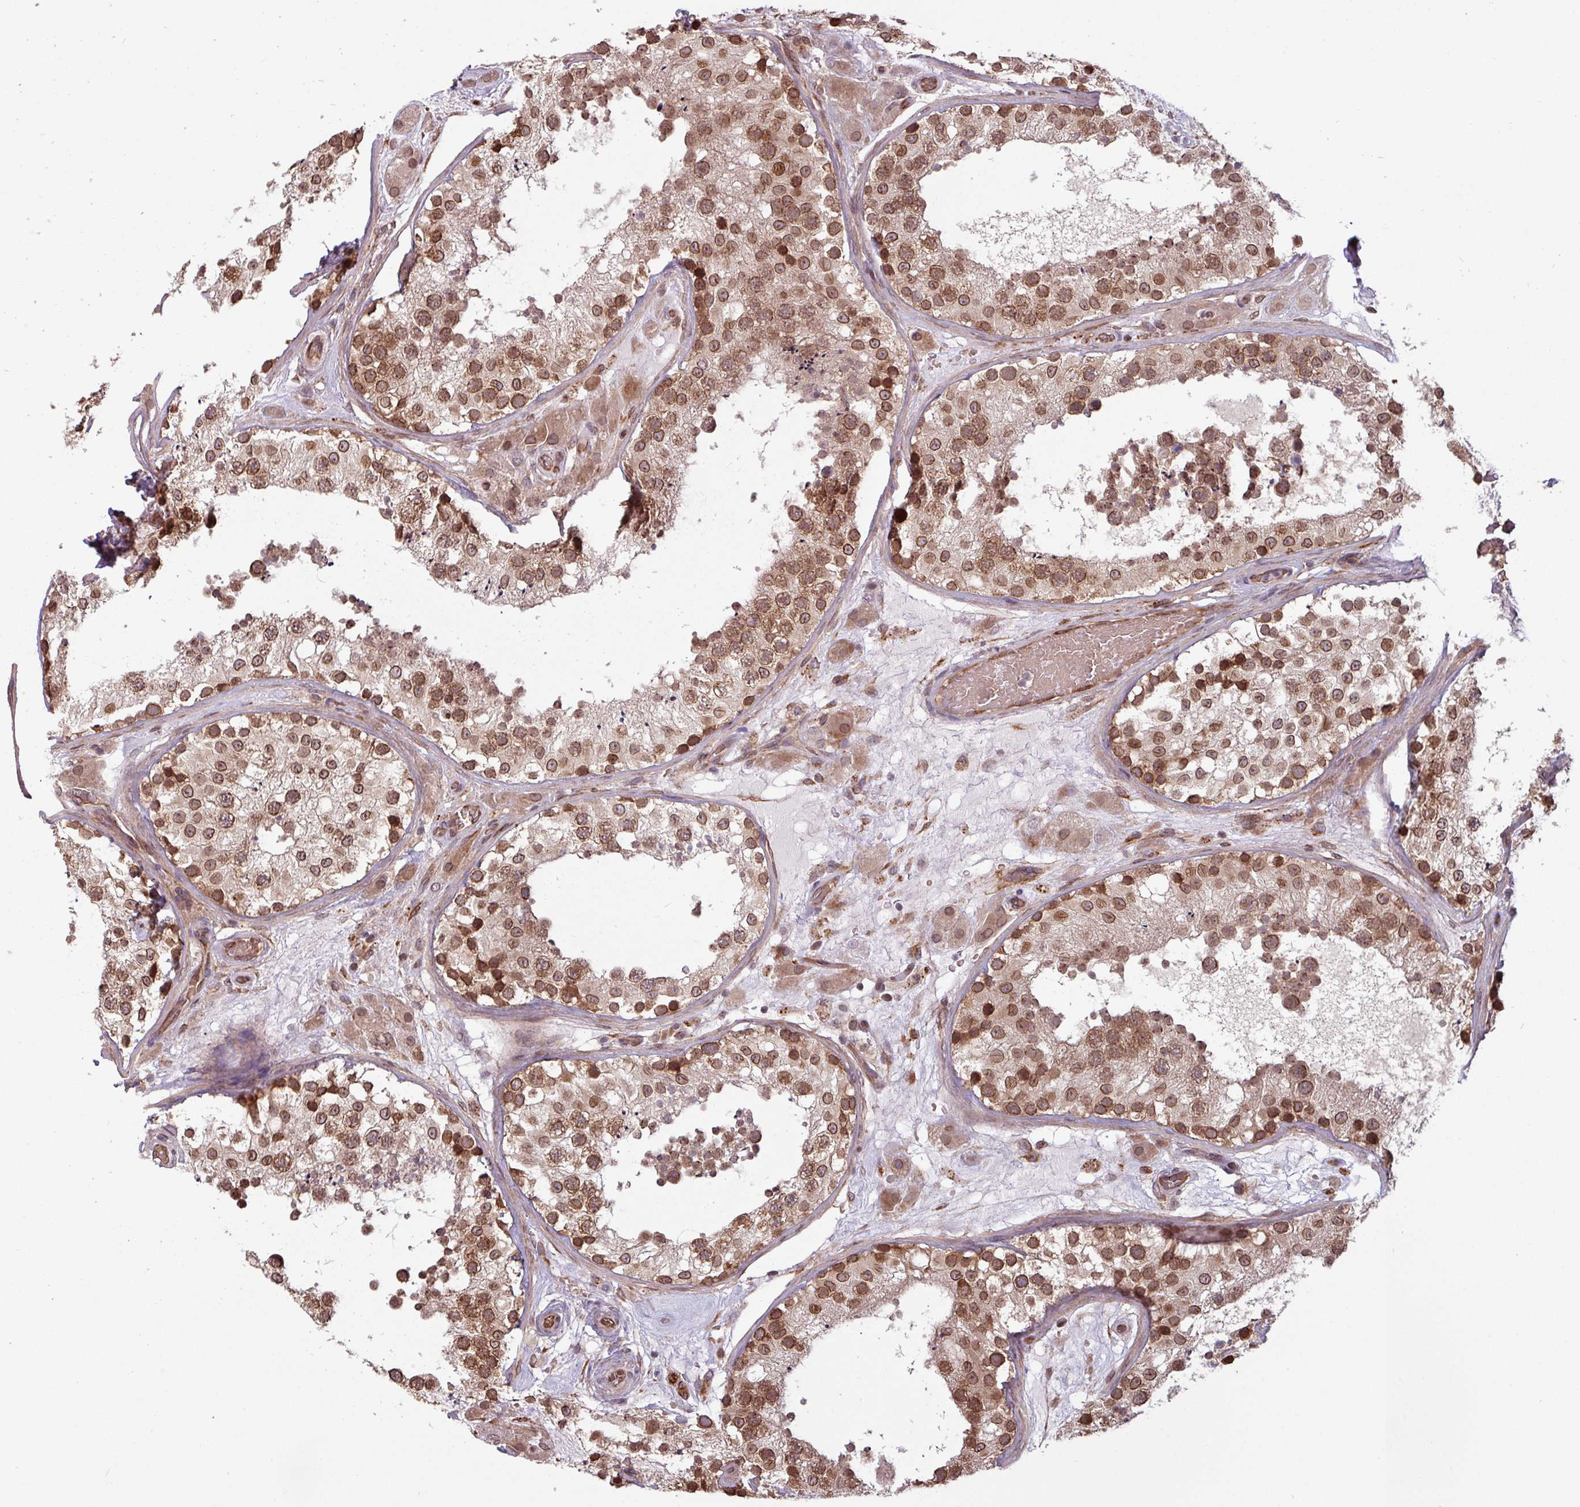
{"staining": {"intensity": "strong", "quantity": ">75%", "location": "cytoplasmic/membranous,nuclear"}, "tissue": "testis", "cell_type": "Cells in seminiferous ducts", "image_type": "normal", "snomed": [{"axis": "morphology", "description": "Normal tissue, NOS"}, {"axis": "topography", "description": "Testis"}], "caption": "Cells in seminiferous ducts demonstrate high levels of strong cytoplasmic/membranous,nuclear staining in about >75% of cells in benign testis.", "gene": "RBM4B", "patient": {"sex": "male", "age": 26}}